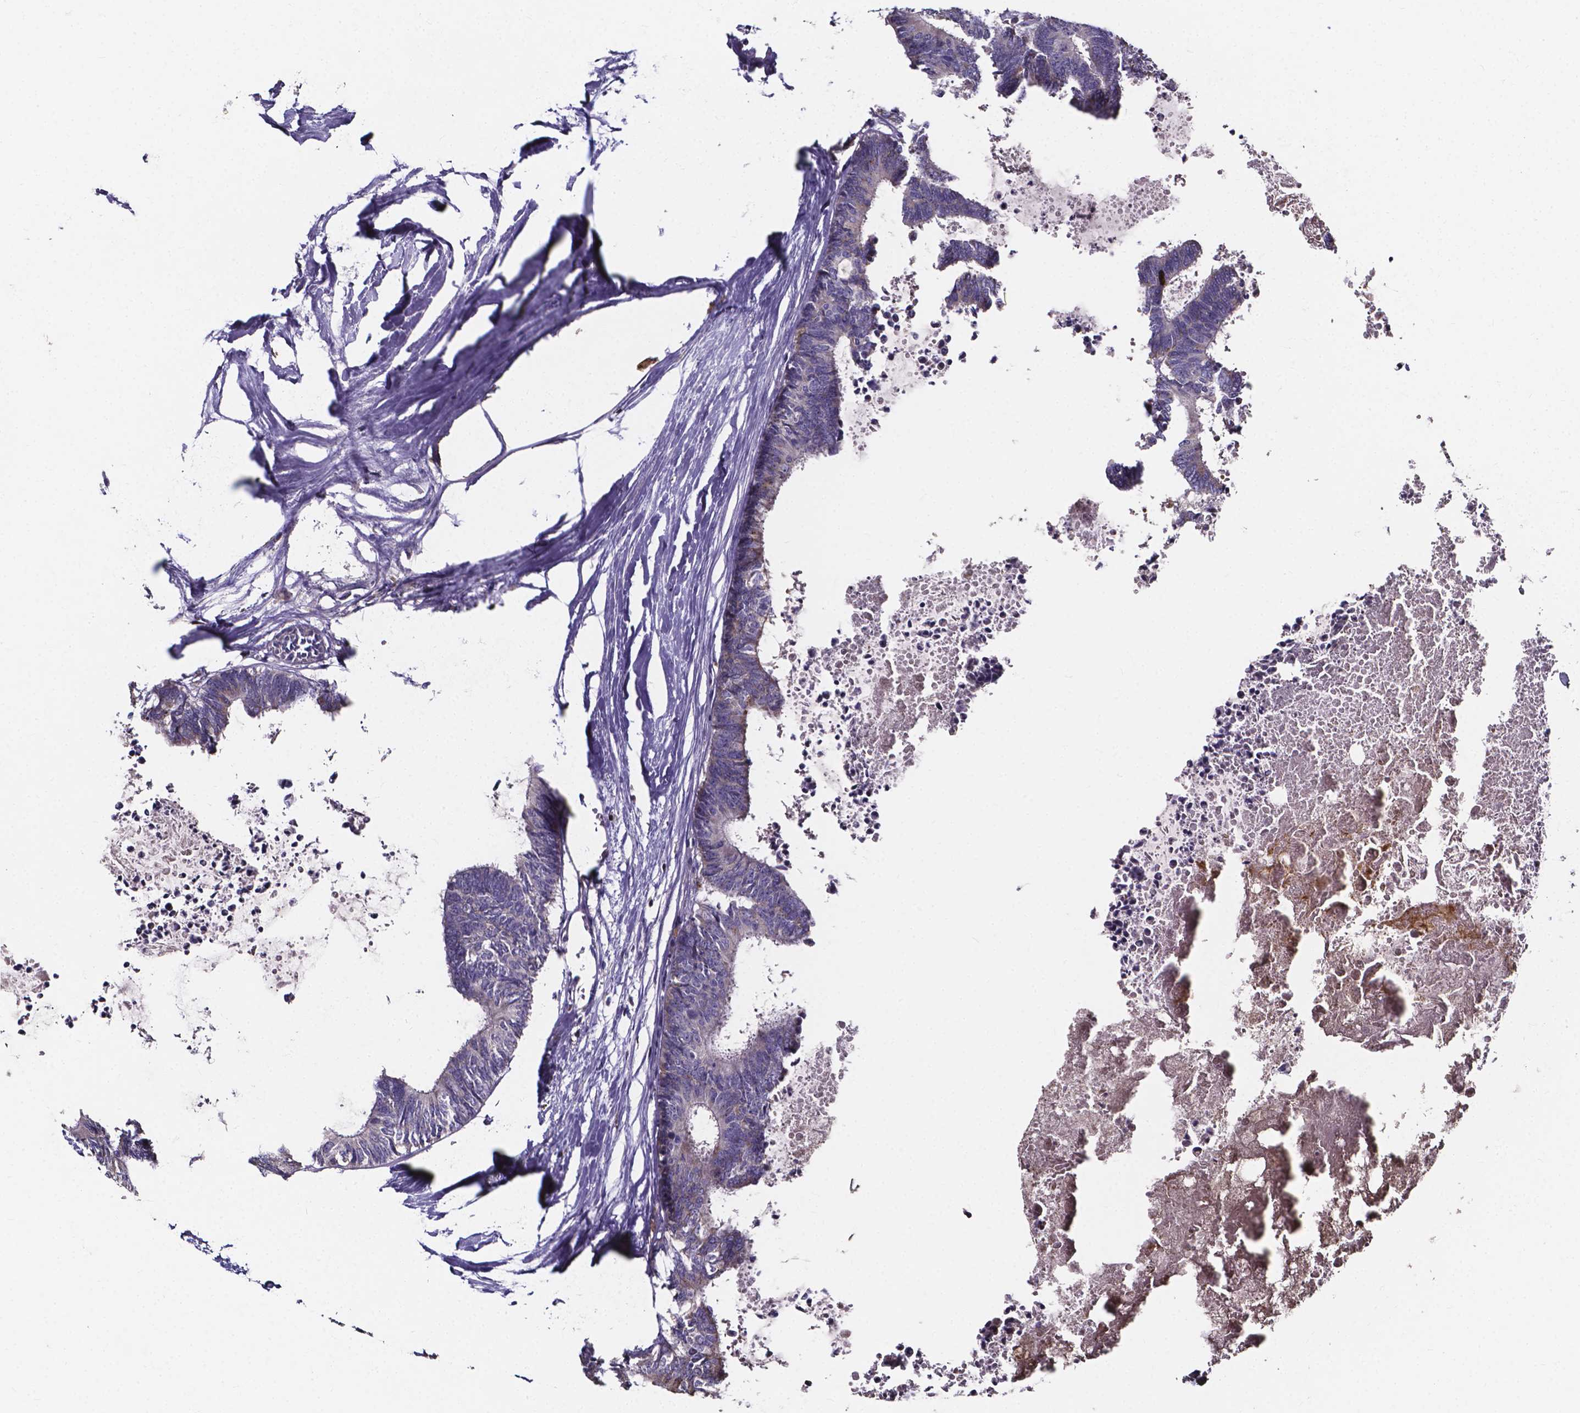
{"staining": {"intensity": "weak", "quantity": "<25%", "location": "cytoplasmic/membranous"}, "tissue": "colorectal cancer", "cell_type": "Tumor cells", "image_type": "cancer", "snomed": [{"axis": "morphology", "description": "Adenocarcinoma, NOS"}, {"axis": "topography", "description": "Colon"}, {"axis": "topography", "description": "Rectum"}], "caption": "There is no significant expression in tumor cells of adenocarcinoma (colorectal). Nuclei are stained in blue.", "gene": "THEMIS", "patient": {"sex": "male", "age": 57}}